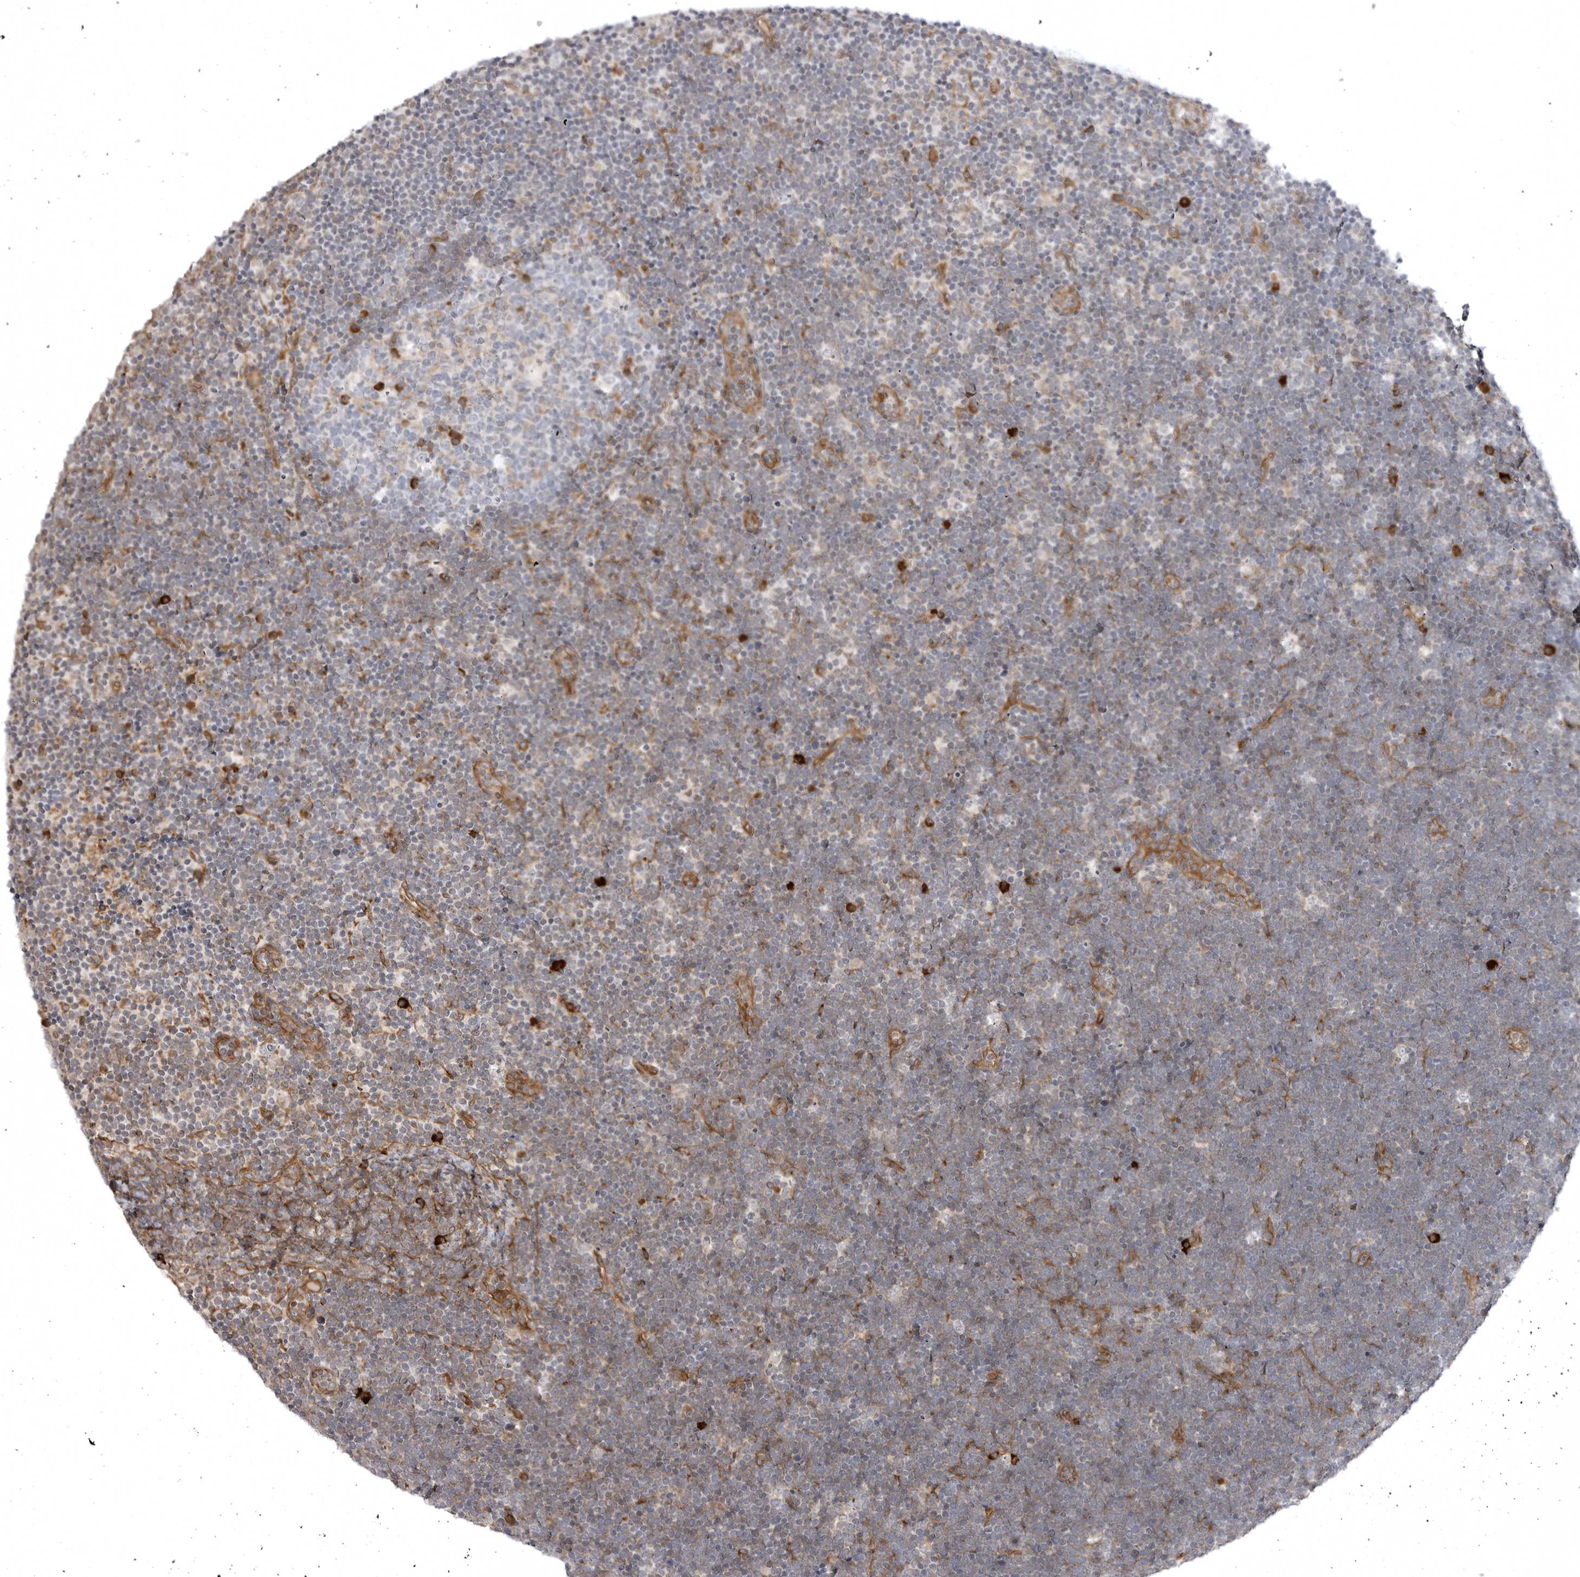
{"staining": {"intensity": "negative", "quantity": "none", "location": "none"}, "tissue": "lymphoma", "cell_type": "Tumor cells", "image_type": "cancer", "snomed": [{"axis": "morphology", "description": "Malignant lymphoma, non-Hodgkin's type, High grade"}, {"axis": "topography", "description": "Lymph node"}], "caption": "Immunohistochemical staining of malignant lymphoma, non-Hodgkin's type (high-grade) reveals no significant expression in tumor cells.", "gene": "ARL5A", "patient": {"sex": "male", "age": 13}}